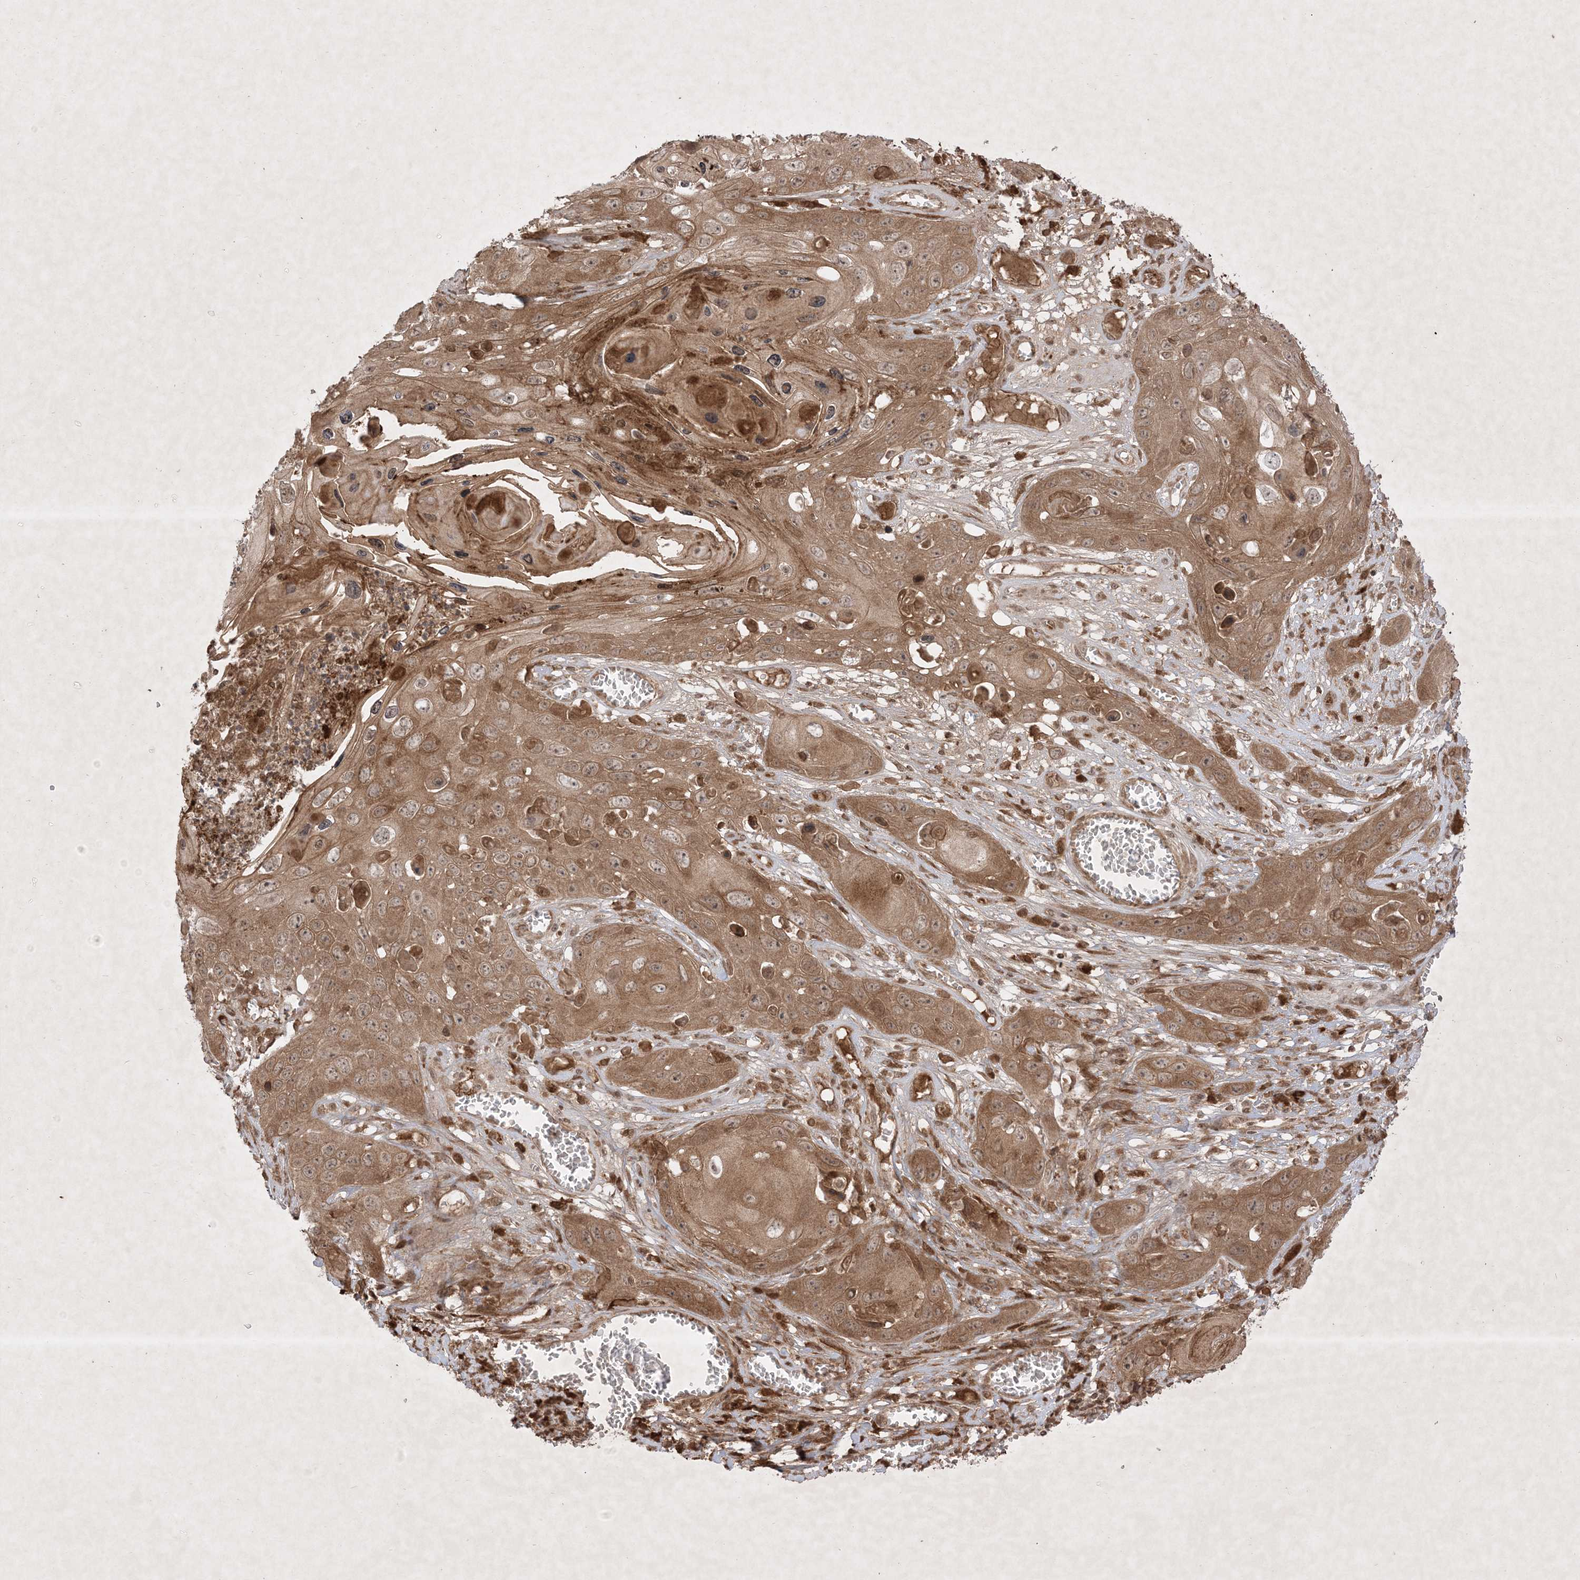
{"staining": {"intensity": "moderate", "quantity": ">75%", "location": "cytoplasmic/membranous"}, "tissue": "skin cancer", "cell_type": "Tumor cells", "image_type": "cancer", "snomed": [{"axis": "morphology", "description": "Squamous cell carcinoma, NOS"}, {"axis": "topography", "description": "Skin"}], "caption": "Protein expression analysis of human squamous cell carcinoma (skin) reveals moderate cytoplasmic/membranous positivity in about >75% of tumor cells. The protein is shown in brown color, while the nuclei are stained blue.", "gene": "PTK6", "patient": {"sex": "male", "age": 55}}